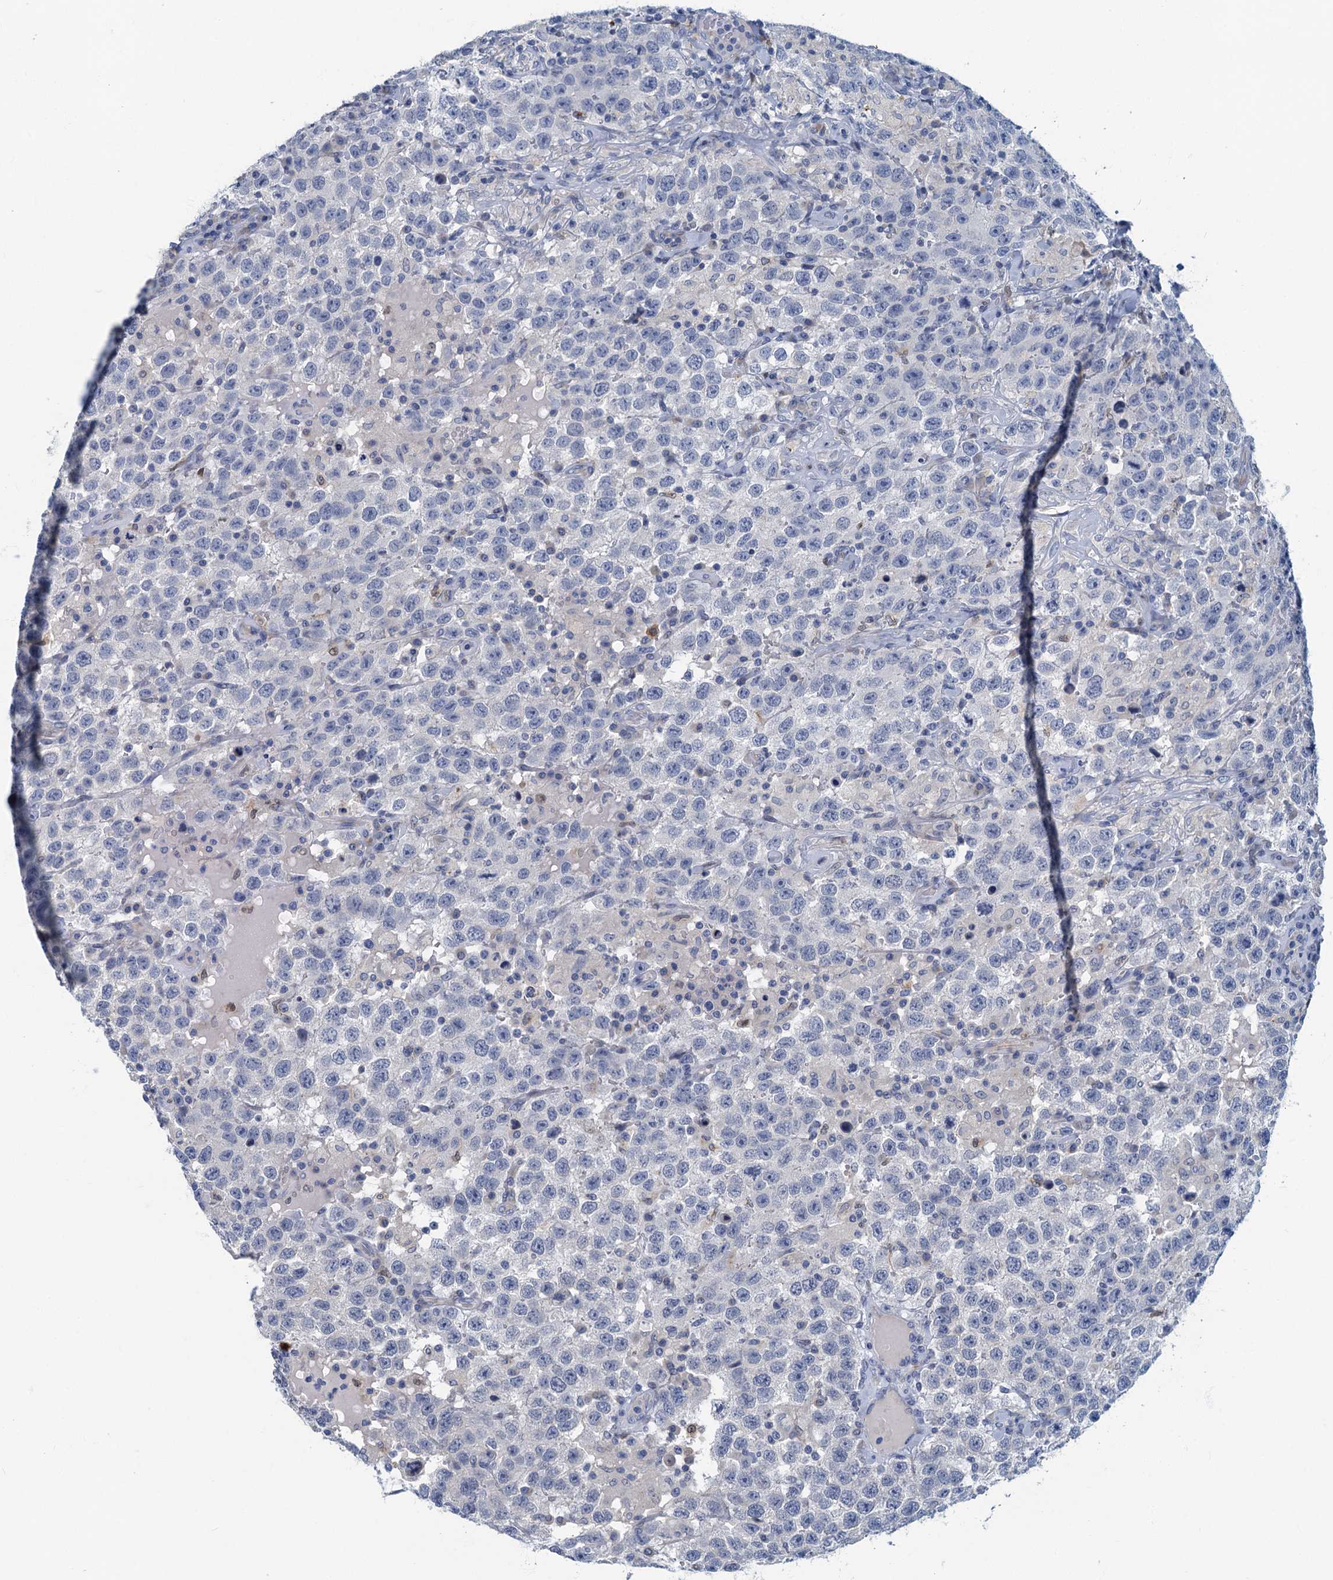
{"staining": {"intensity": "negative", "quantity": "none", "location": "none"}, "tissue": "testis cancer", "cell_type": "Tumor cells", "image_type": "cancer", "snomed": [{"axis": "morphology", "description": "Seminoma, NOS"}, {"axis": "topography", "description": "Testis"}], "caption": "Tumor cells show no significant staining in testis seminoma. The staining is performed using DAB (3,3'-diaminobenzidine) brown chromogen with nuclei counter-stained in using hematoxylin.", "gene": "ANKDD1A", "patient": {"sex": "male", "age": 41}}